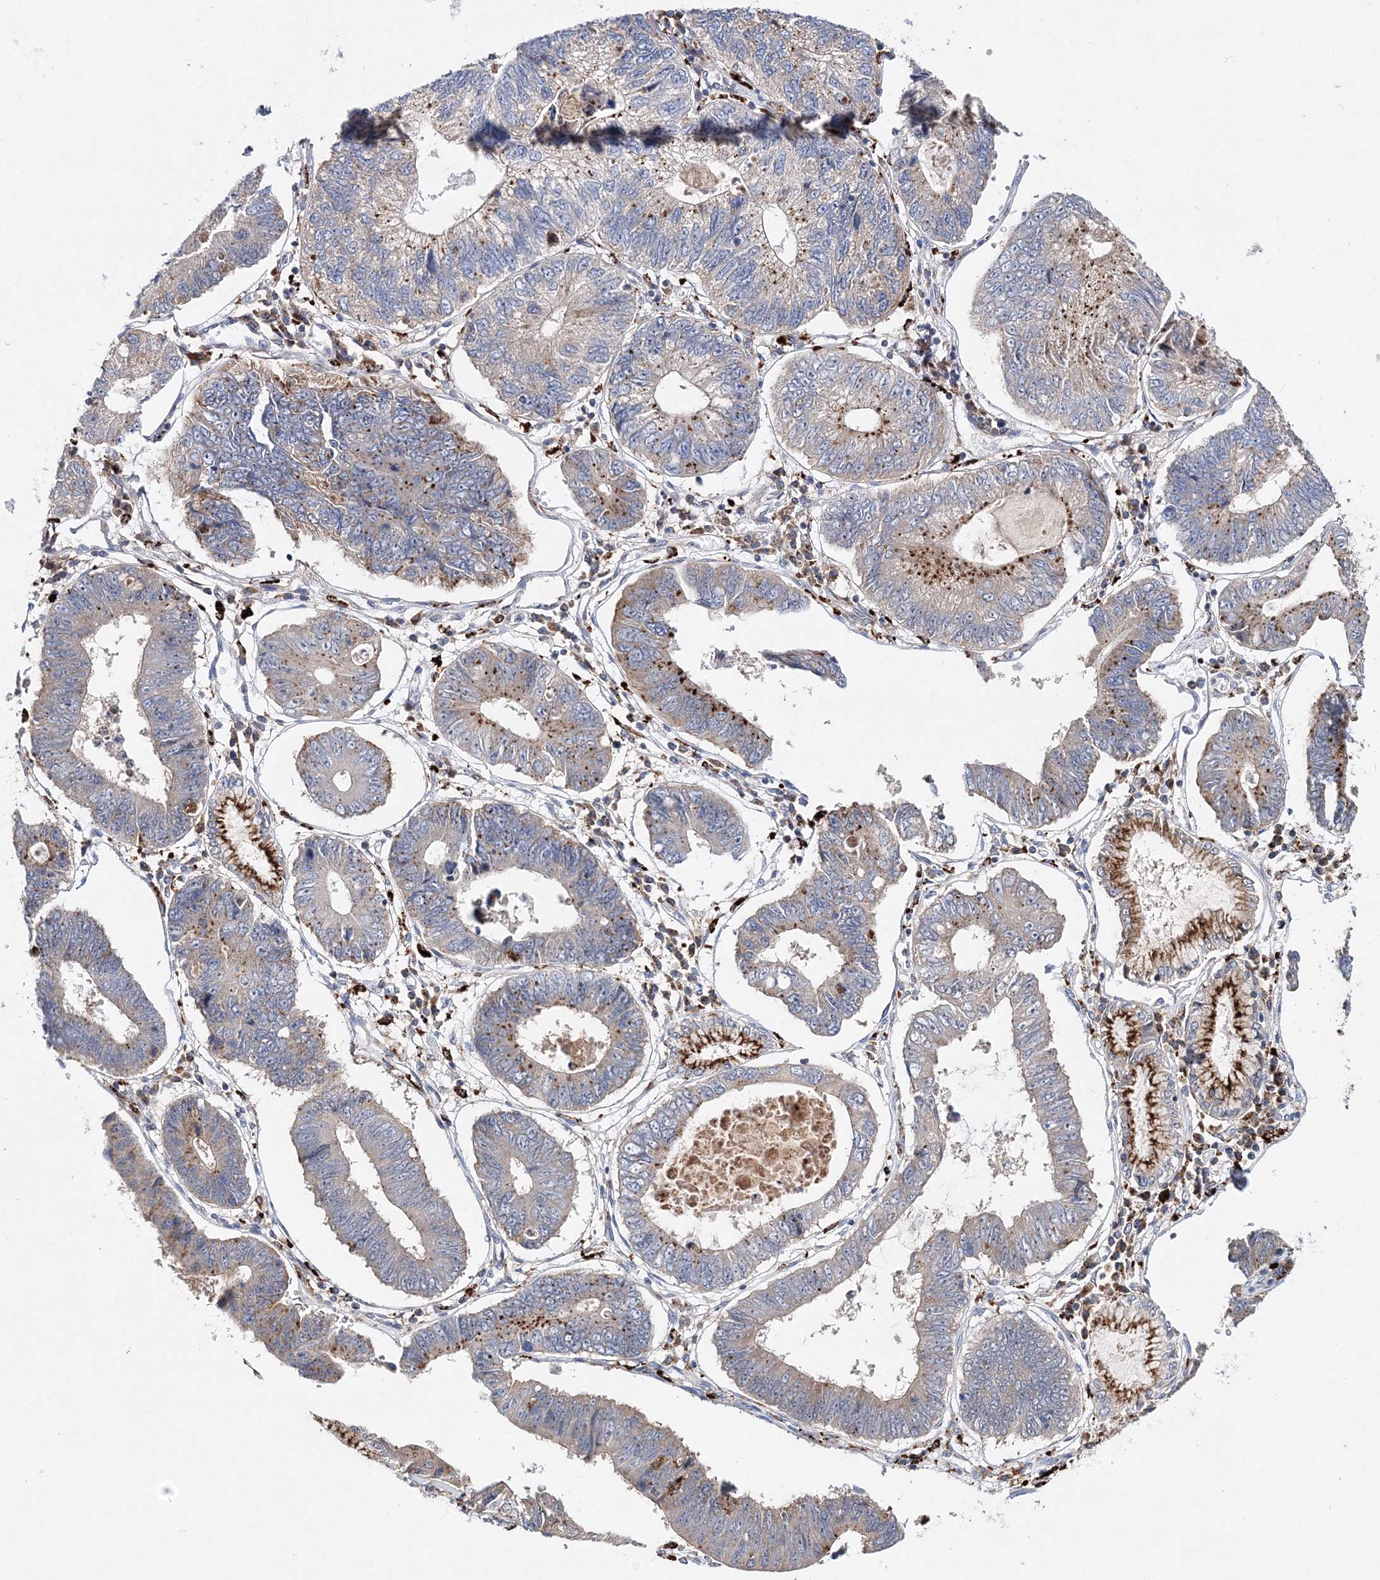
{"staining": {"intensity": "moderate", "quantity": "25%-75%", "location": "cytoplasmic/membranous"}, "tissue": "stomach cancer", "cell_type": "Tumor cells", "image_type": "cancer", "snomed": [{"axis": "morphology", "description": "Adenocarcinoma, NOS"}, {"axis": "topography", "description": "Stomach"}], "caption": "Brown immunohistochemical staining in stomach cancer demonstrates moderate cytoplasmic/membranous expression in approximately 25%-75% of tumor cells.", "gene": "C3orf38", "patient": {"sex": "male", "age": 59}}